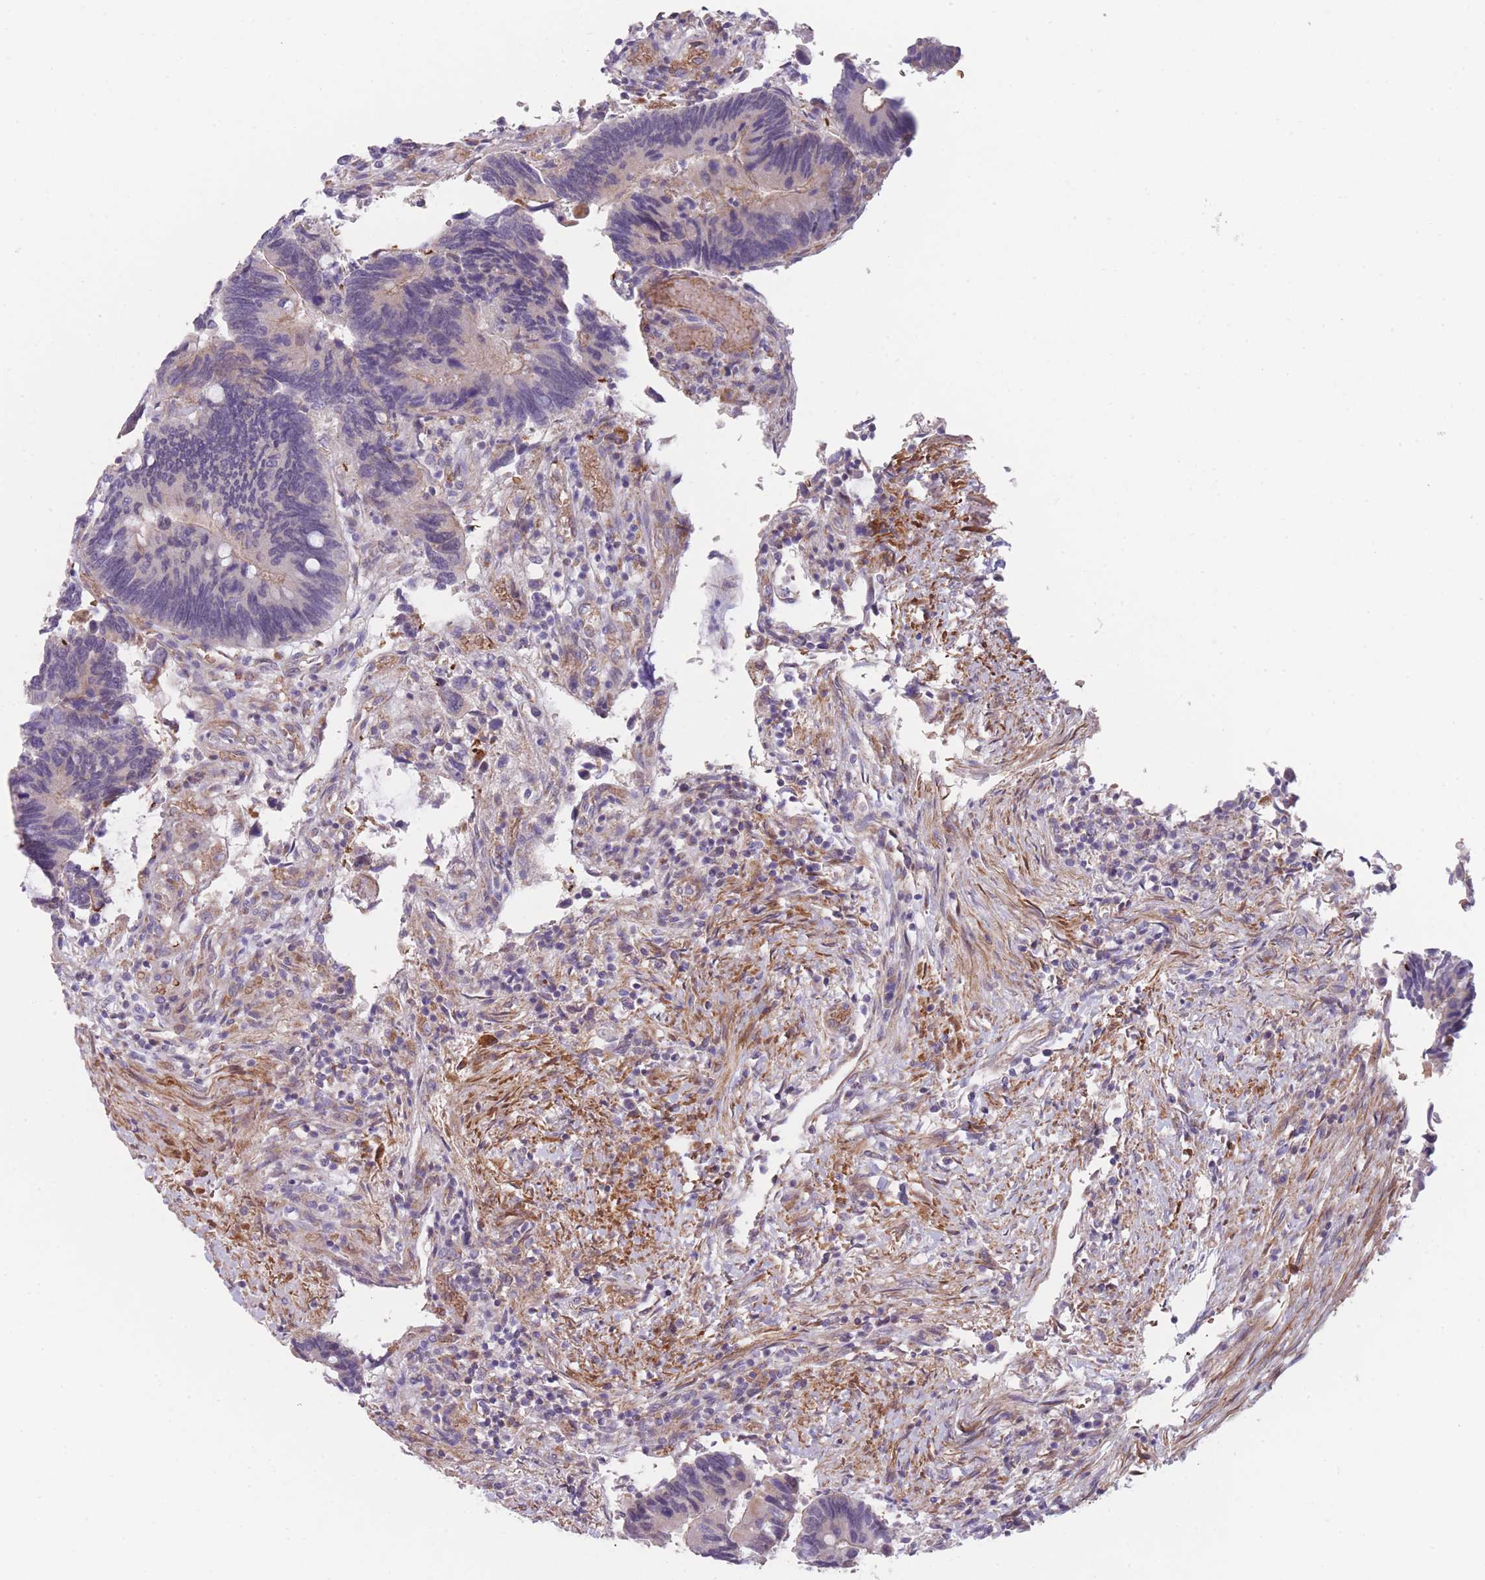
{"staining": {"intensity": "negative", "quantity": "none", "location": "none"}, "tissue": "colorectal cancer", "cell_type": "Tumor cells", "image_type": "cancer", "snomed": [{"axis": "morphology", "description": "Adenocarcinoma, NOS"}, {"axis": "topography", "description": "Colon"}], "caption": "The immunohistochemistry micrograph has no significant positivity in tumor cells of colorectal cancer tissue.", "gene": "SMPD4", "patient": {"sex": "male", "age": 87}}